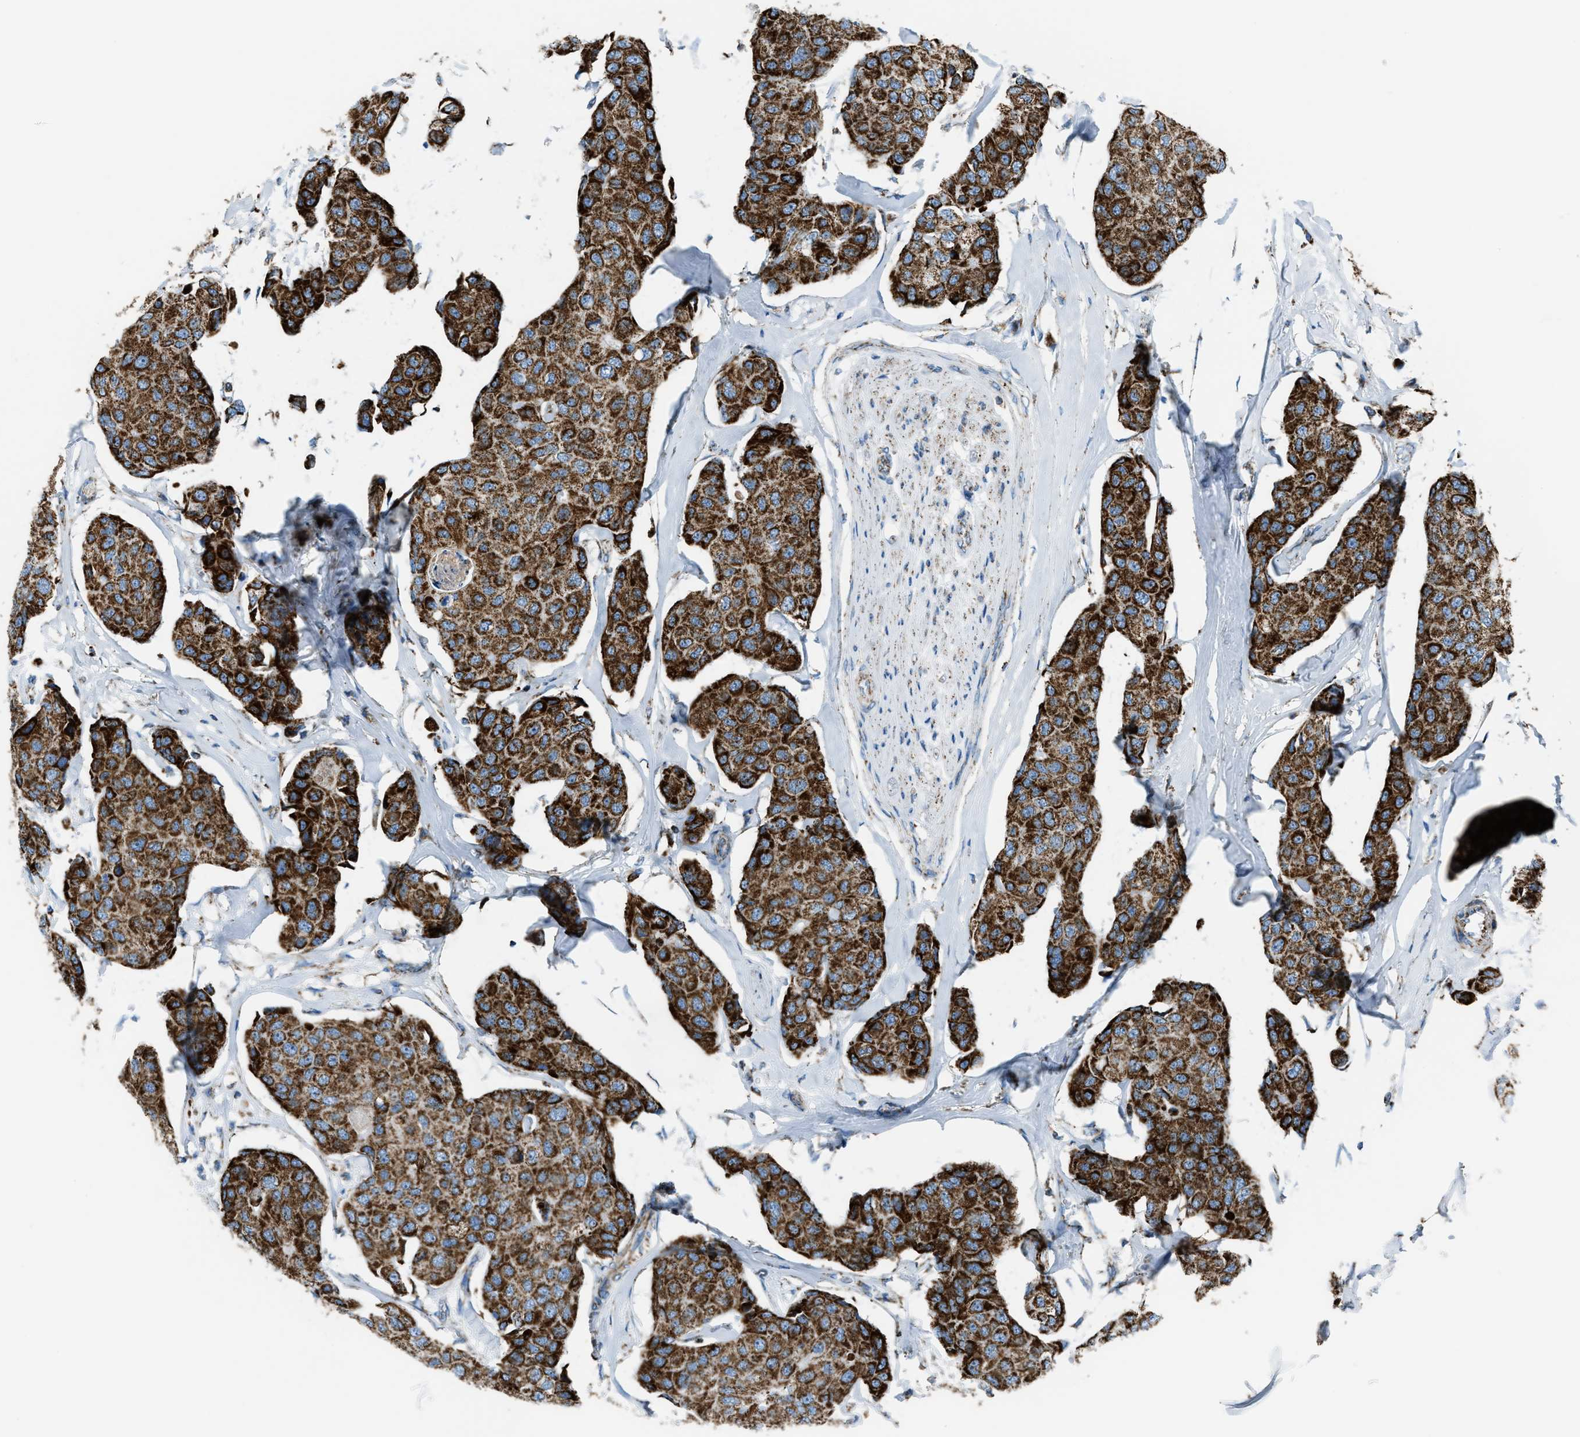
{"staining": {"intensity": "strong", "quantity": ">75%", "location": "cytoplasmic/membranous"}, "tissue": "breast cancer", "cell_type": "Tumor cells", "image_type": "cancer", "snomed": [{"axis": "morphology", "description": "Duct carcinoma"}, {"axis": "topography", "description": "Breast"}], "caption": "Protein staining of breast infiltrating ductal carcinoma tissue reveals strong cytoplasmic/membranous expression in about >75% of tumor cells.", "gene": "MDH2", "patient": {"sex": "female", "age": 80}}